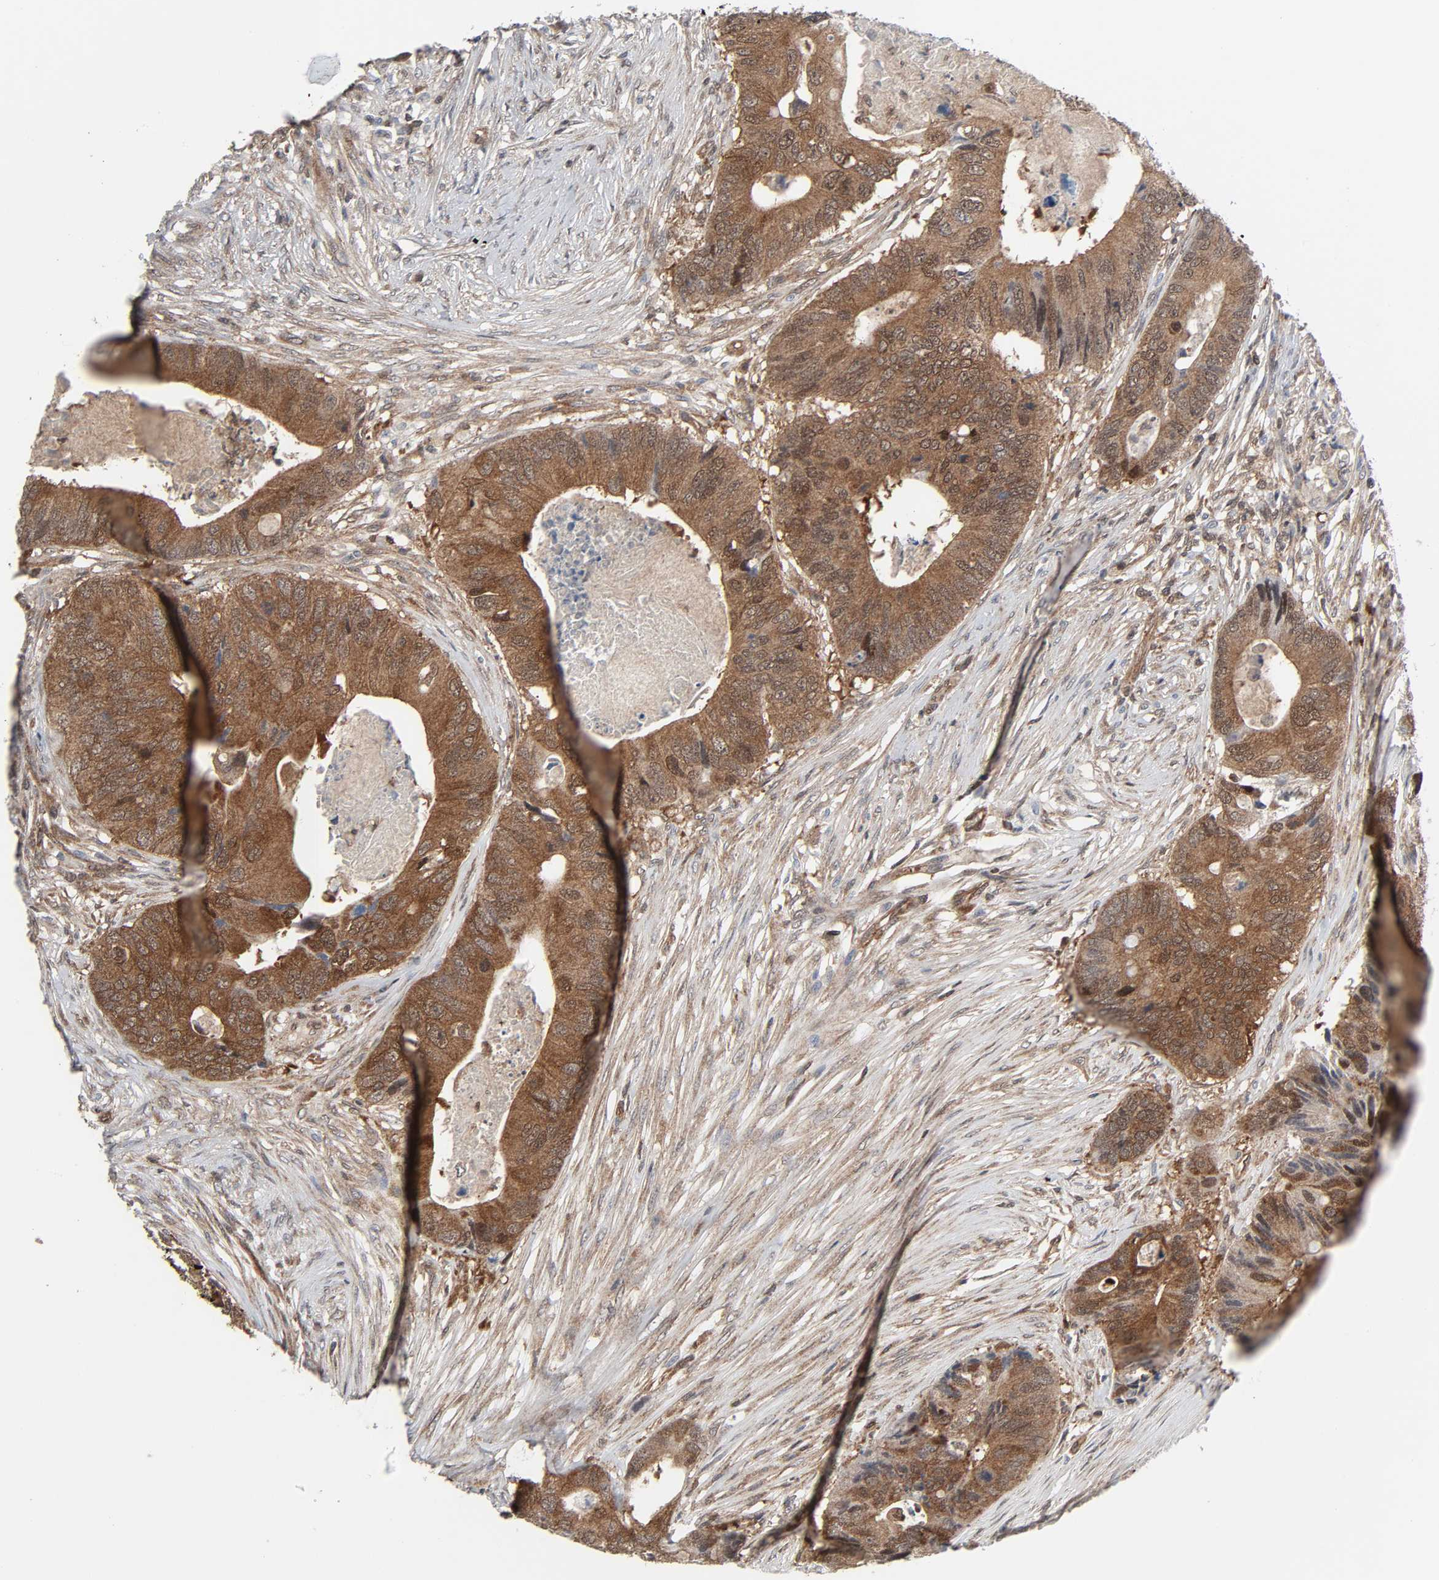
{"staining": {"intensity": "moderate", "quantity": ">75%", "location": "cytoplasmic/membranous"}, "tissue": "colorectal cancer", "cell_type": "Tumor cells", "image_type": "cancer", "snomed": [{"axis": "morphology", "description": "Adenocarcinoma, NOS"}, {"axis": "topography", "description": "Colon"}], "caption": "IHC micrograph of neoplastic tissue: colorectal cancer stained using IHC displays medium levels of moderate protein expression localized specifically in the cytoplasmic/membranous of tumor cells, appearing as a cytoplasmic/membranous brown color.", "gene": "GSK3A", "patient": {"sex": "male", "age": 71}}